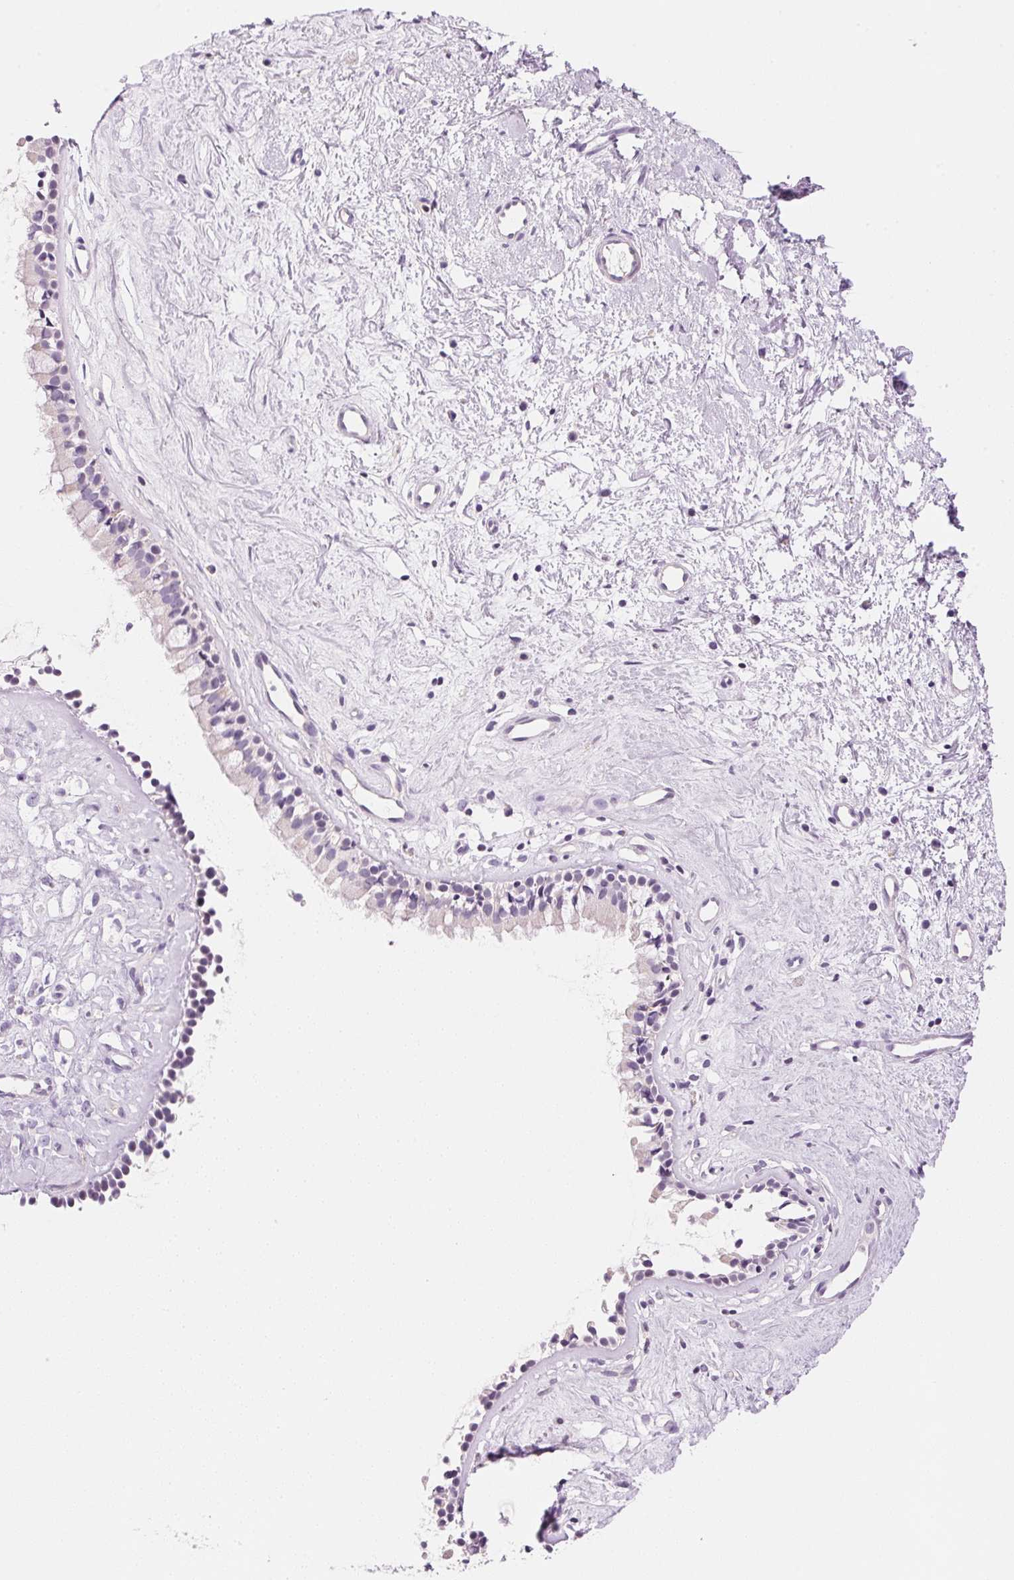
{"staining": {"intensity": "negative", "quantity": "none", "location": "none"}, "tissue": "nasopharynx", "cell_type": "Respiratory epithelial cells", "image_type": "normal", "snomed": [{"axis": "morphology", "description": "Normal tissue, NOS"}, {"axis": "topography", "description": "Nasopharynx"}], "caption": "Respiratory epithelial cells show no significant expression in normal nasopharynx. (DAB (3,3'-diaminobenzidine) immunohistochemistry with hematoxylin counter stain).", "gene": "CYP11B1", "patient": {"sex": "female", "age": 52}}